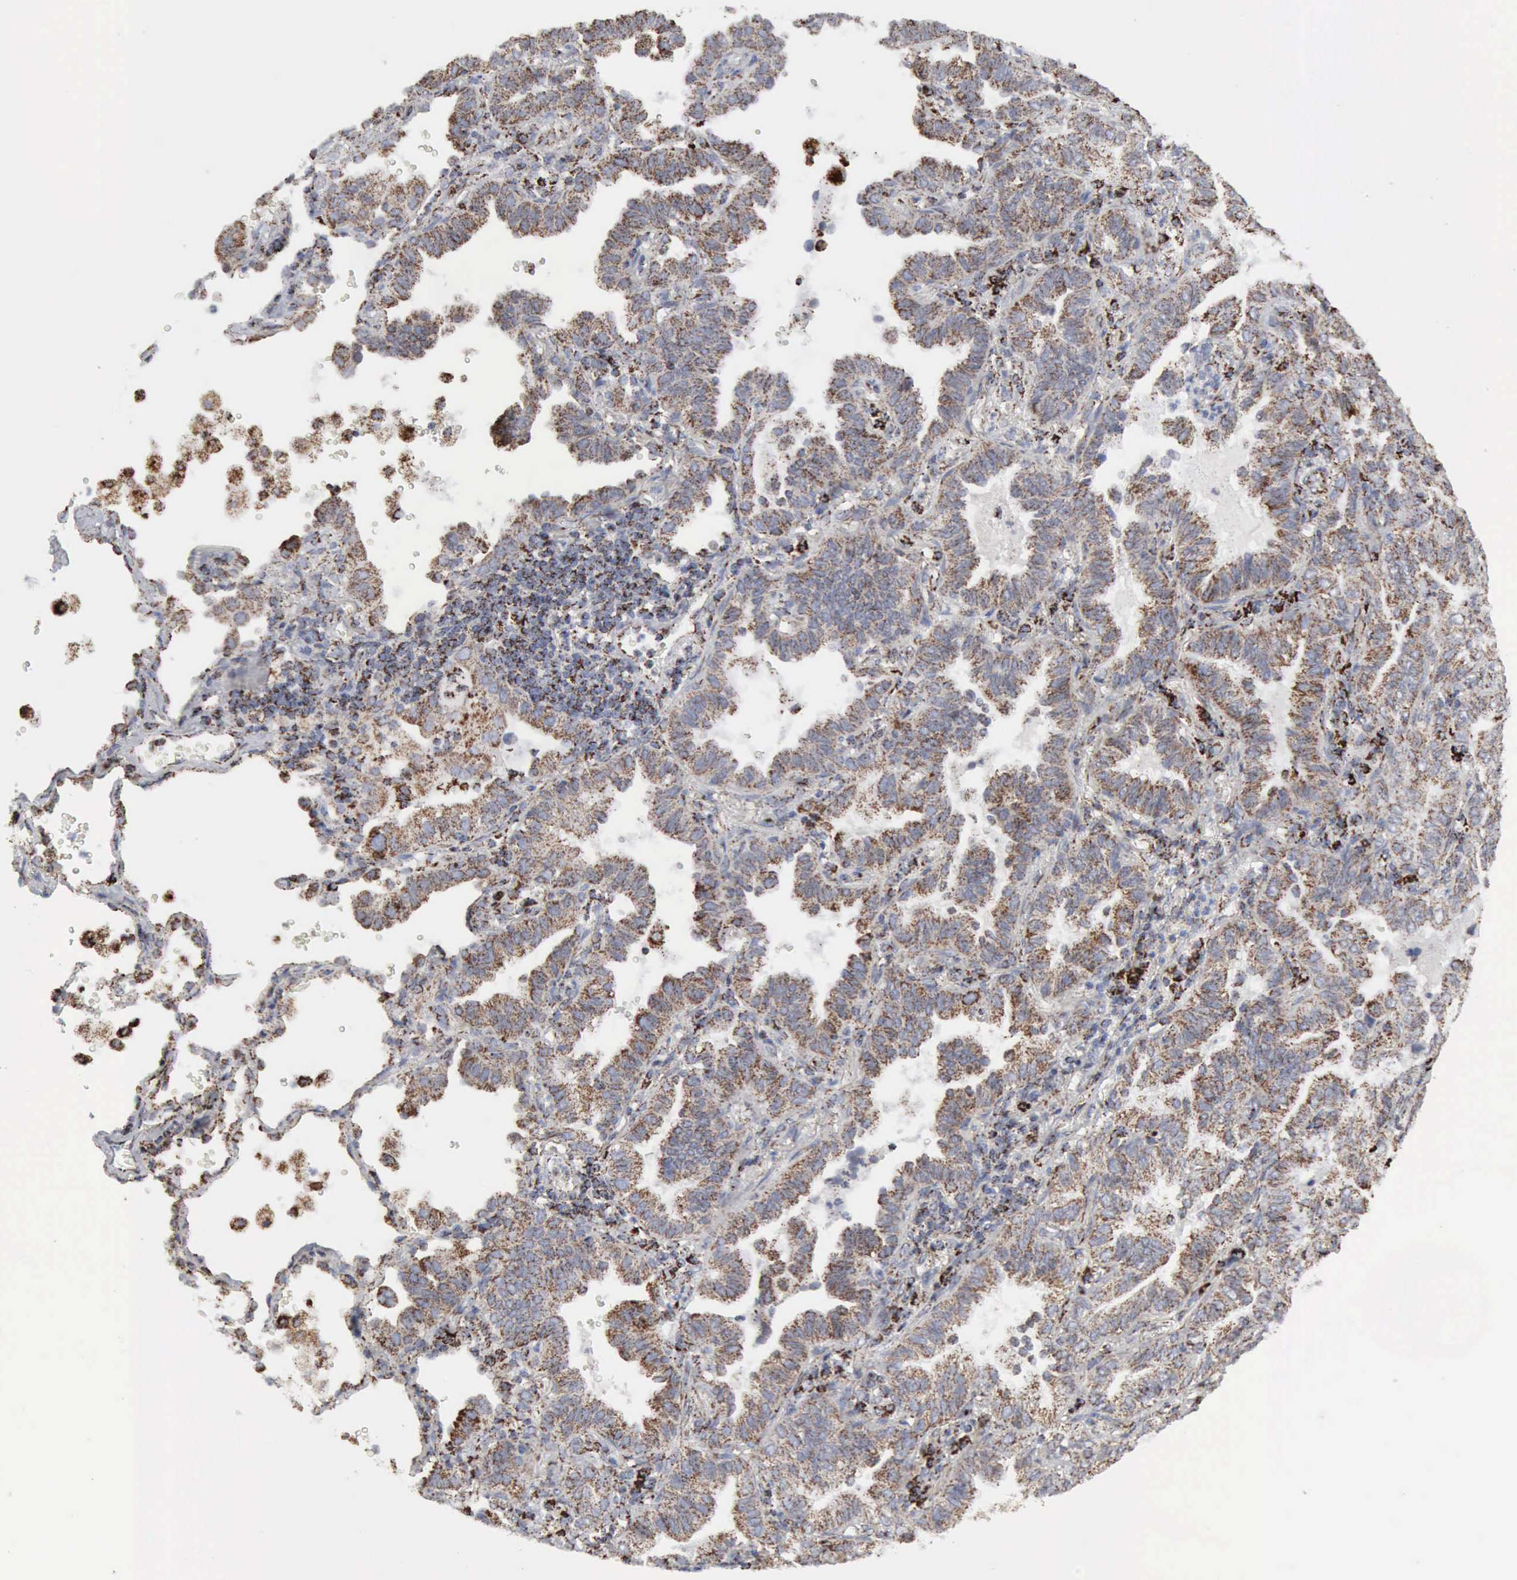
{"staining": {"intensity": "moderate", "quantity": ">75%", "location": "cytoplasmic/membranous"}, "tissue": "lung cancer", "cell_type": "Tumor cells", "image_type": "cancer", "snomed": [{"axis": "morphology", "description": "Adenocarcinoma, NOS"}, {"axis": "topography", "description": "Lung"}], "caption": "A histopathology image showing moderate cytoplasmic/membranous staining in approximately >75% of tumor cells in lung cancer, as visualized by brown immunohistochemical staining.", "gene": "ACO2", "patient": {"sex": "female", "age": 50}}